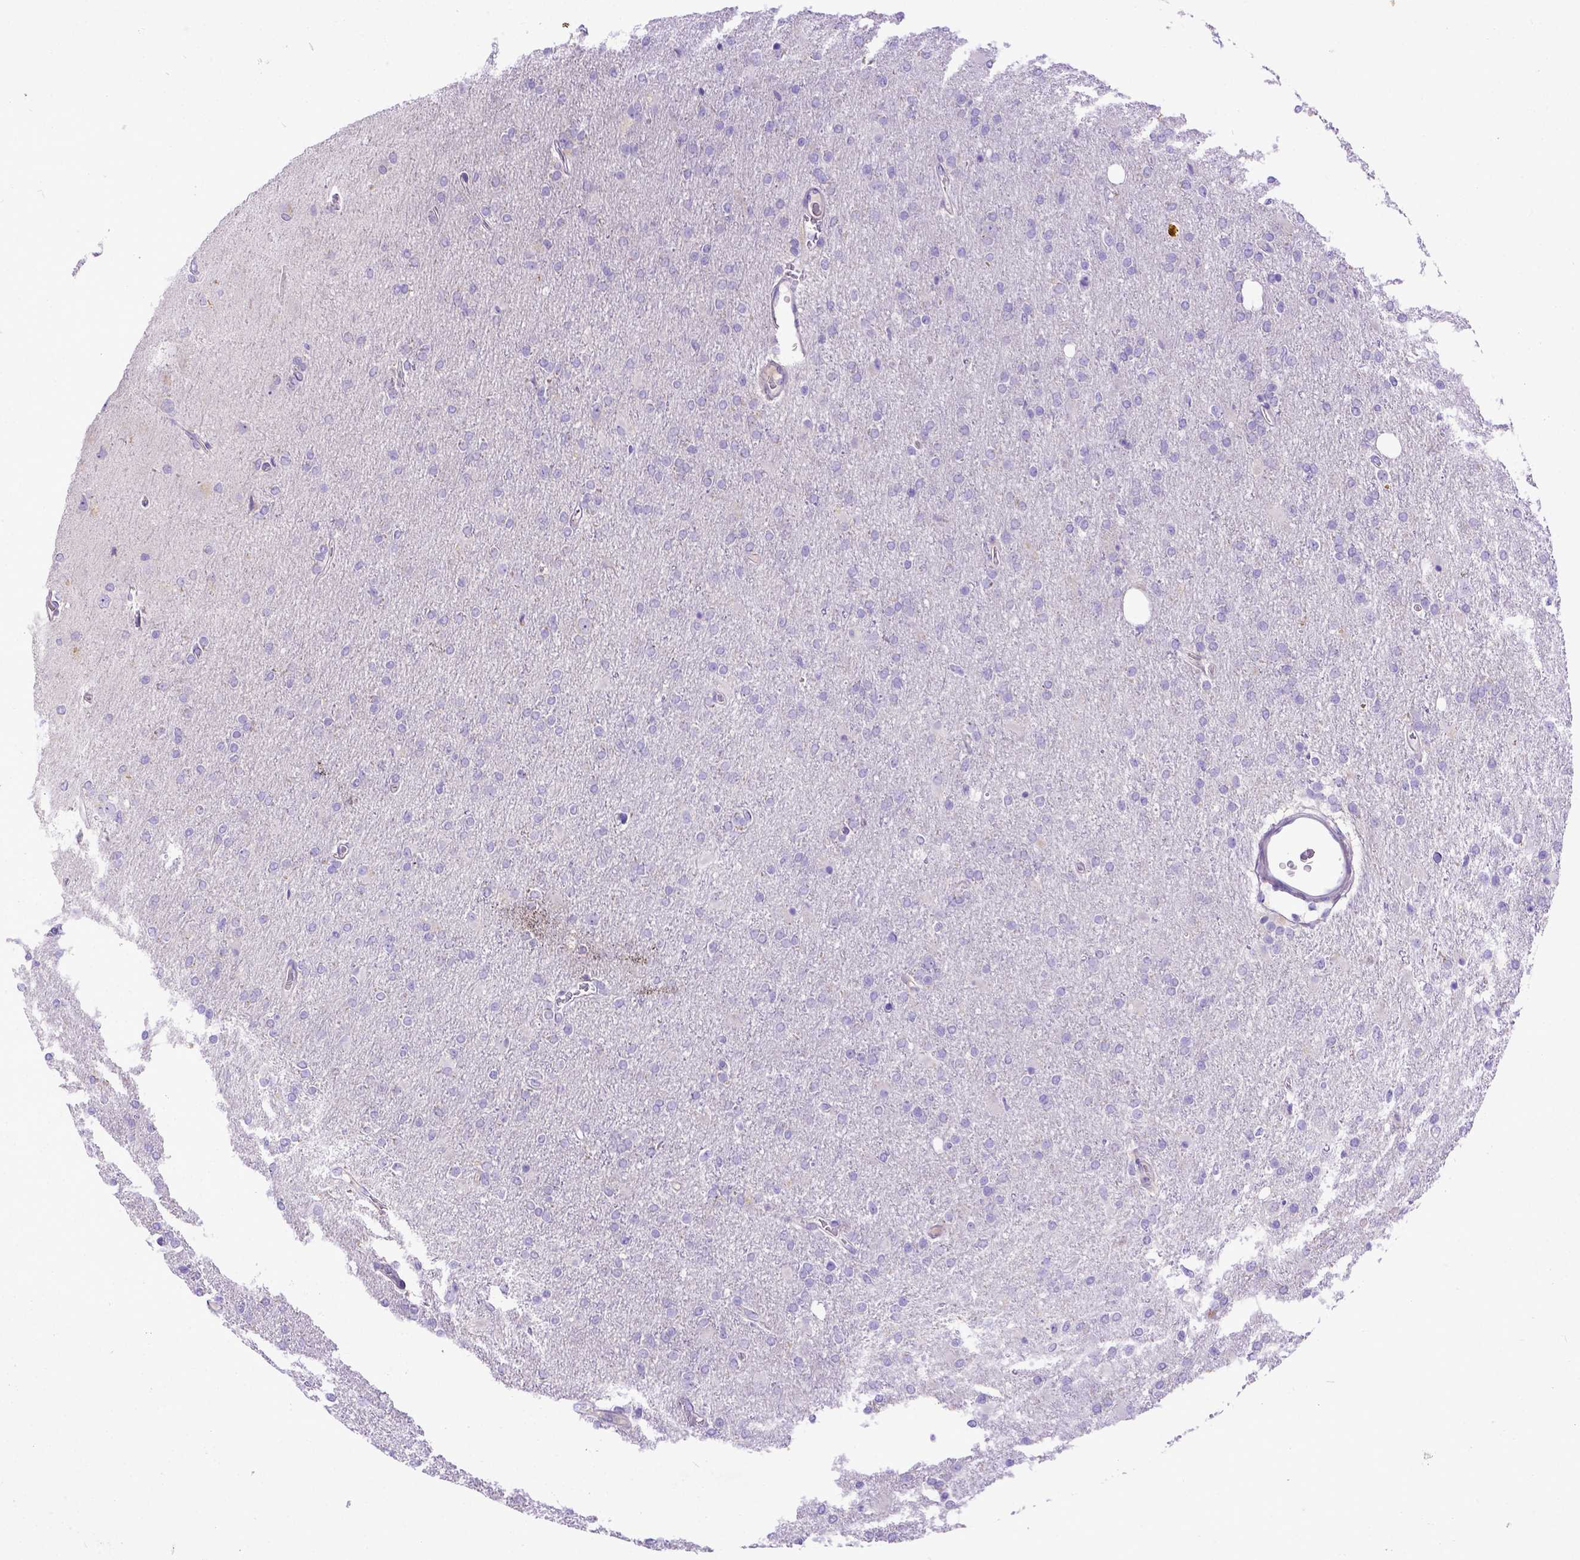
{"staining": {"intensity": "negative", "quantity": "none", "location": "none"}, "tissue": "glioma", "cell_type": "Tumor cells", "image_type": "cancer", "snomed": [{"axis": "morphology", "description": "Glioma, malignant, High grade"}, {"axis": "topography", "description": "Cerebral cortex"}], "caption": "An IHC micrograph of glioma is shown. There is no staining in tumor cells of glioma. The staining is performed using DAB brown chromogen with nuclei counter-stained in using hematoxylin.", "gene": "CFAP300", "patient": {"sex": "male", "age": 70}}